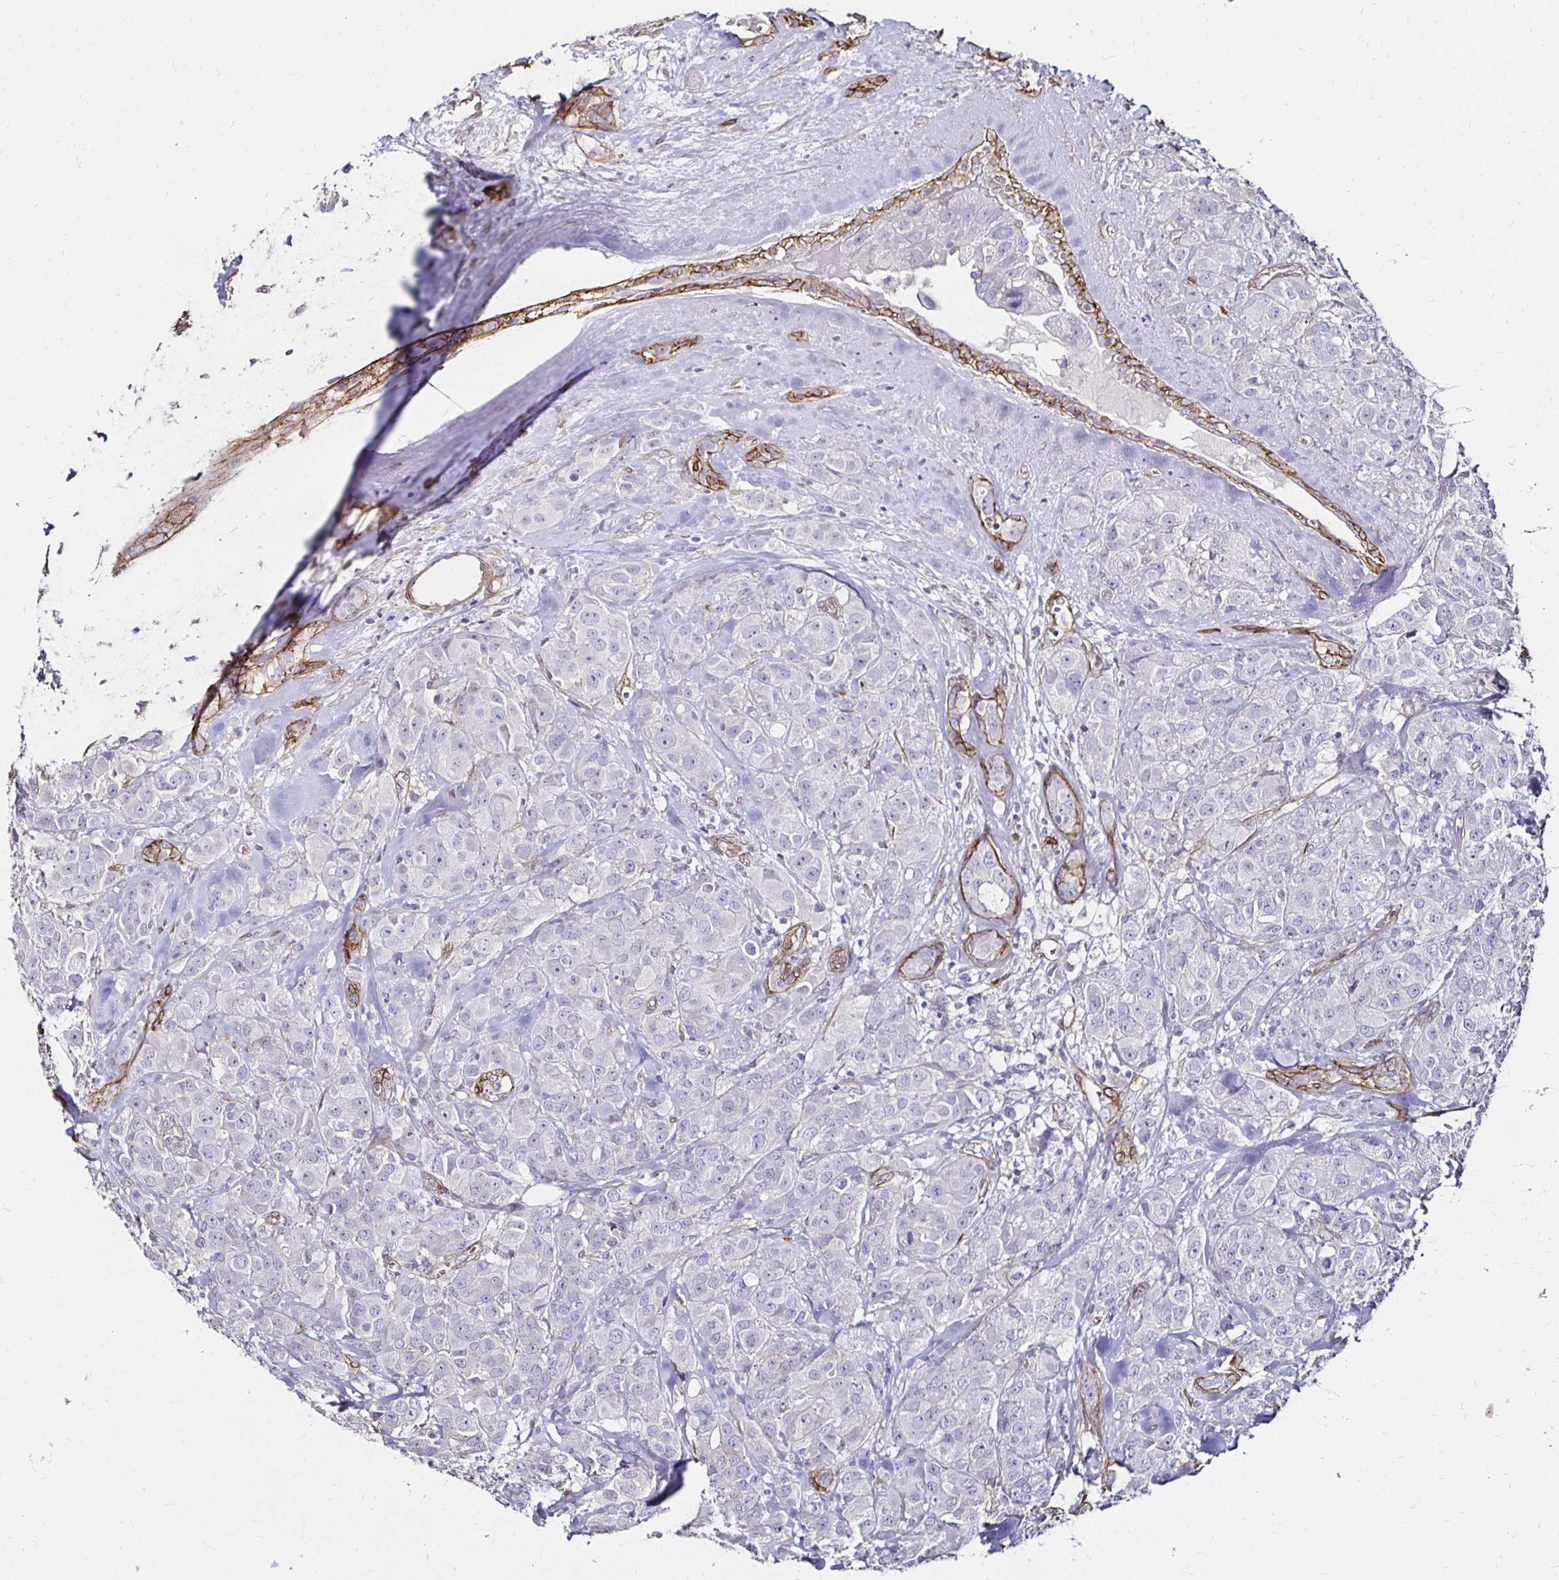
{"staining": {"intensity": "negative", "quantity": "none", "location": "none"}, "tissue": "breast cancer", "cell_type": "Tumor cells", "image_type": "cancer", "snomed": [{"axis": "morphology", "description": "Normal tissue, NOS"}, {"axis": "morphology", "description": "Duct carcinoma"}, {"axis": "topography", "description": "Breast"}], "caption": "Immunohistochemistry (IHC) of human intraductal carcinoma (breast) displays no expression in tumor cells. (Brightfield microscopy of DAB (3,3'-diaminobenzidine) IHC at high magnification).", "gene": "ITGB1", "patient": {"sex": "female", "age": 43}}